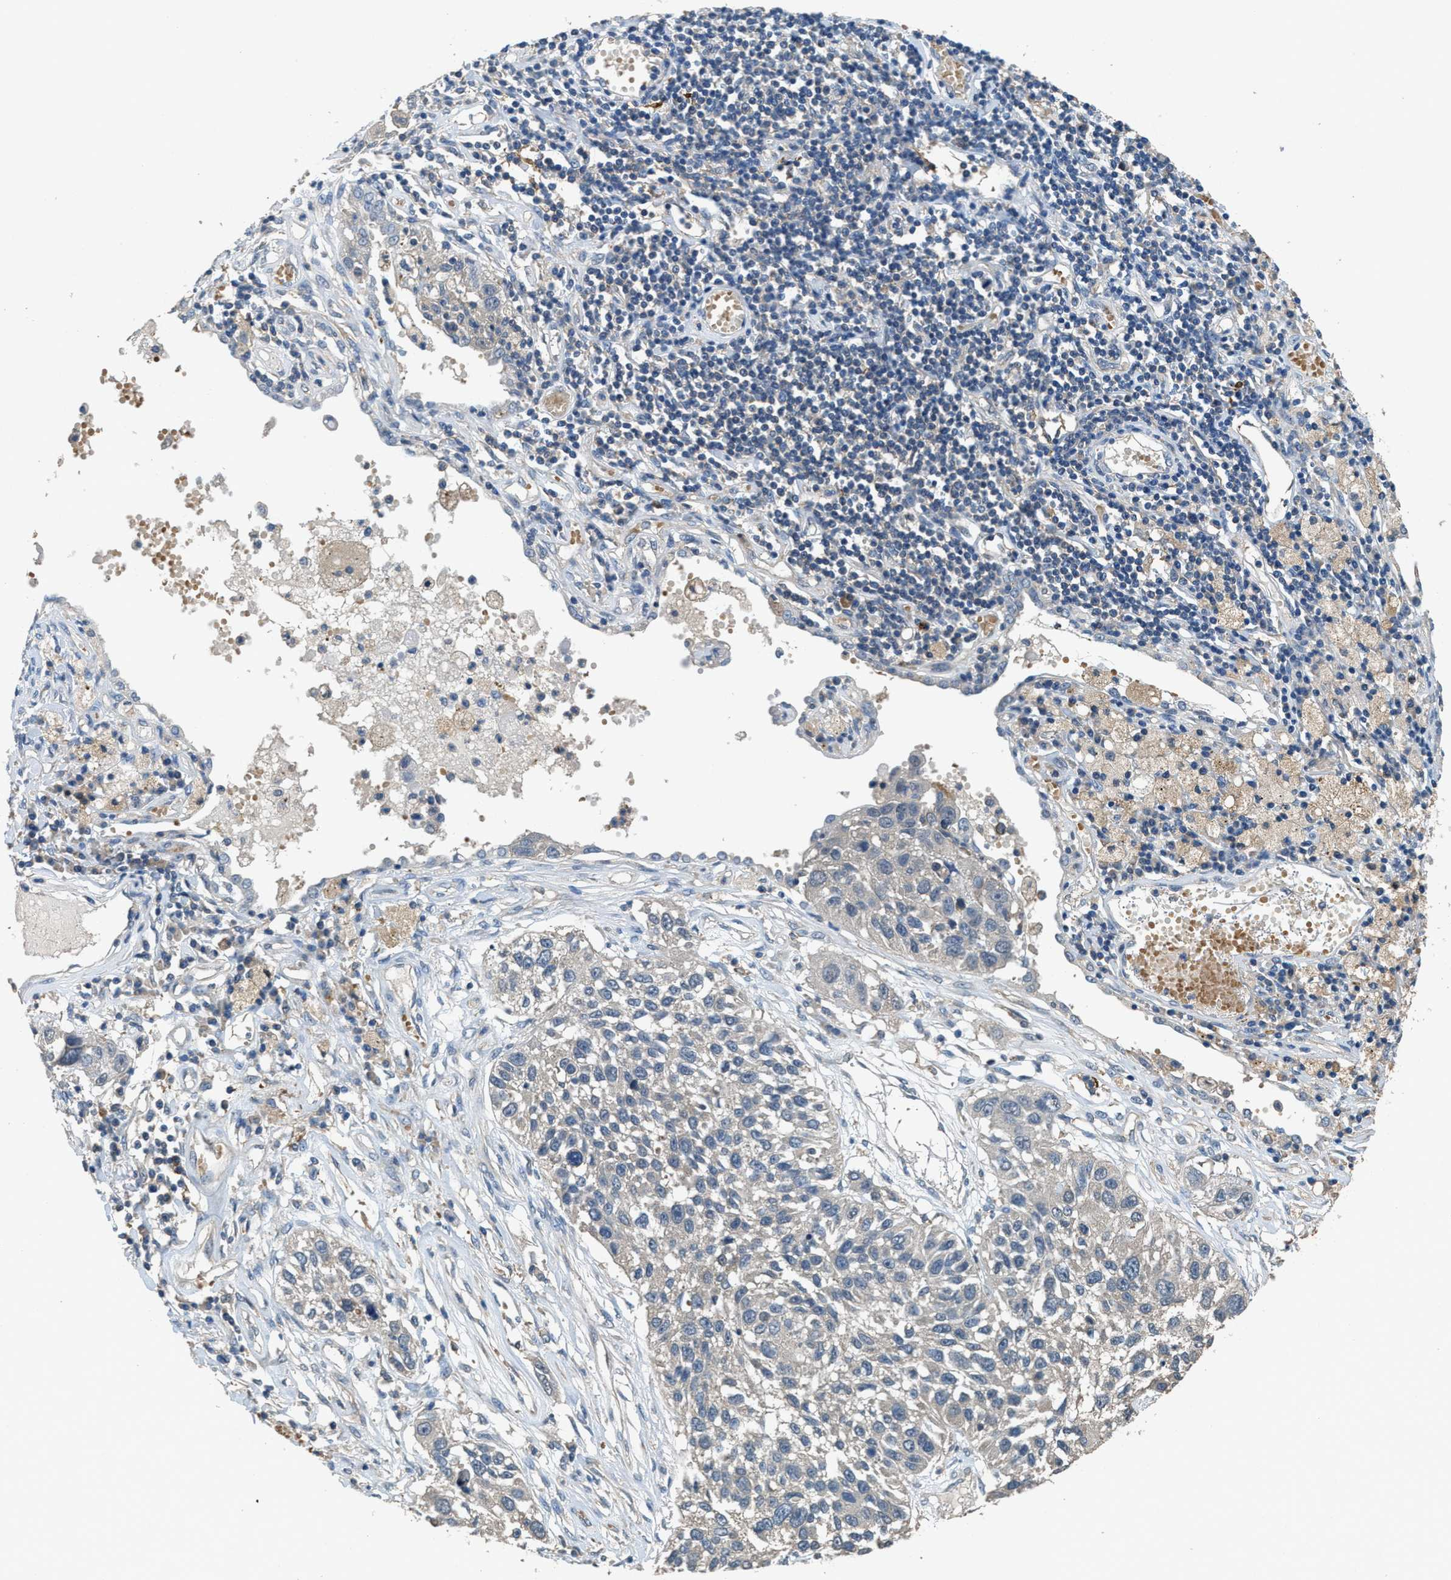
{"staining": {"intensity": "negative", "quantity": "none", "location": "none"}, "tissue": "lung cancer", "cell_type": "Tumor cells", "image_type": "cancer", "snomed": [{"axis": "morphology", "description": "Squamous cell carcinoma, NOS"}, {"axis": "topography", "description": "Lung"}], "caption": "Immunohistochemical staining of lung cancer displays no significant positivity in tumor cells.", "gene": "DGKE", "patient": {"sex": "male", "age": 71}}